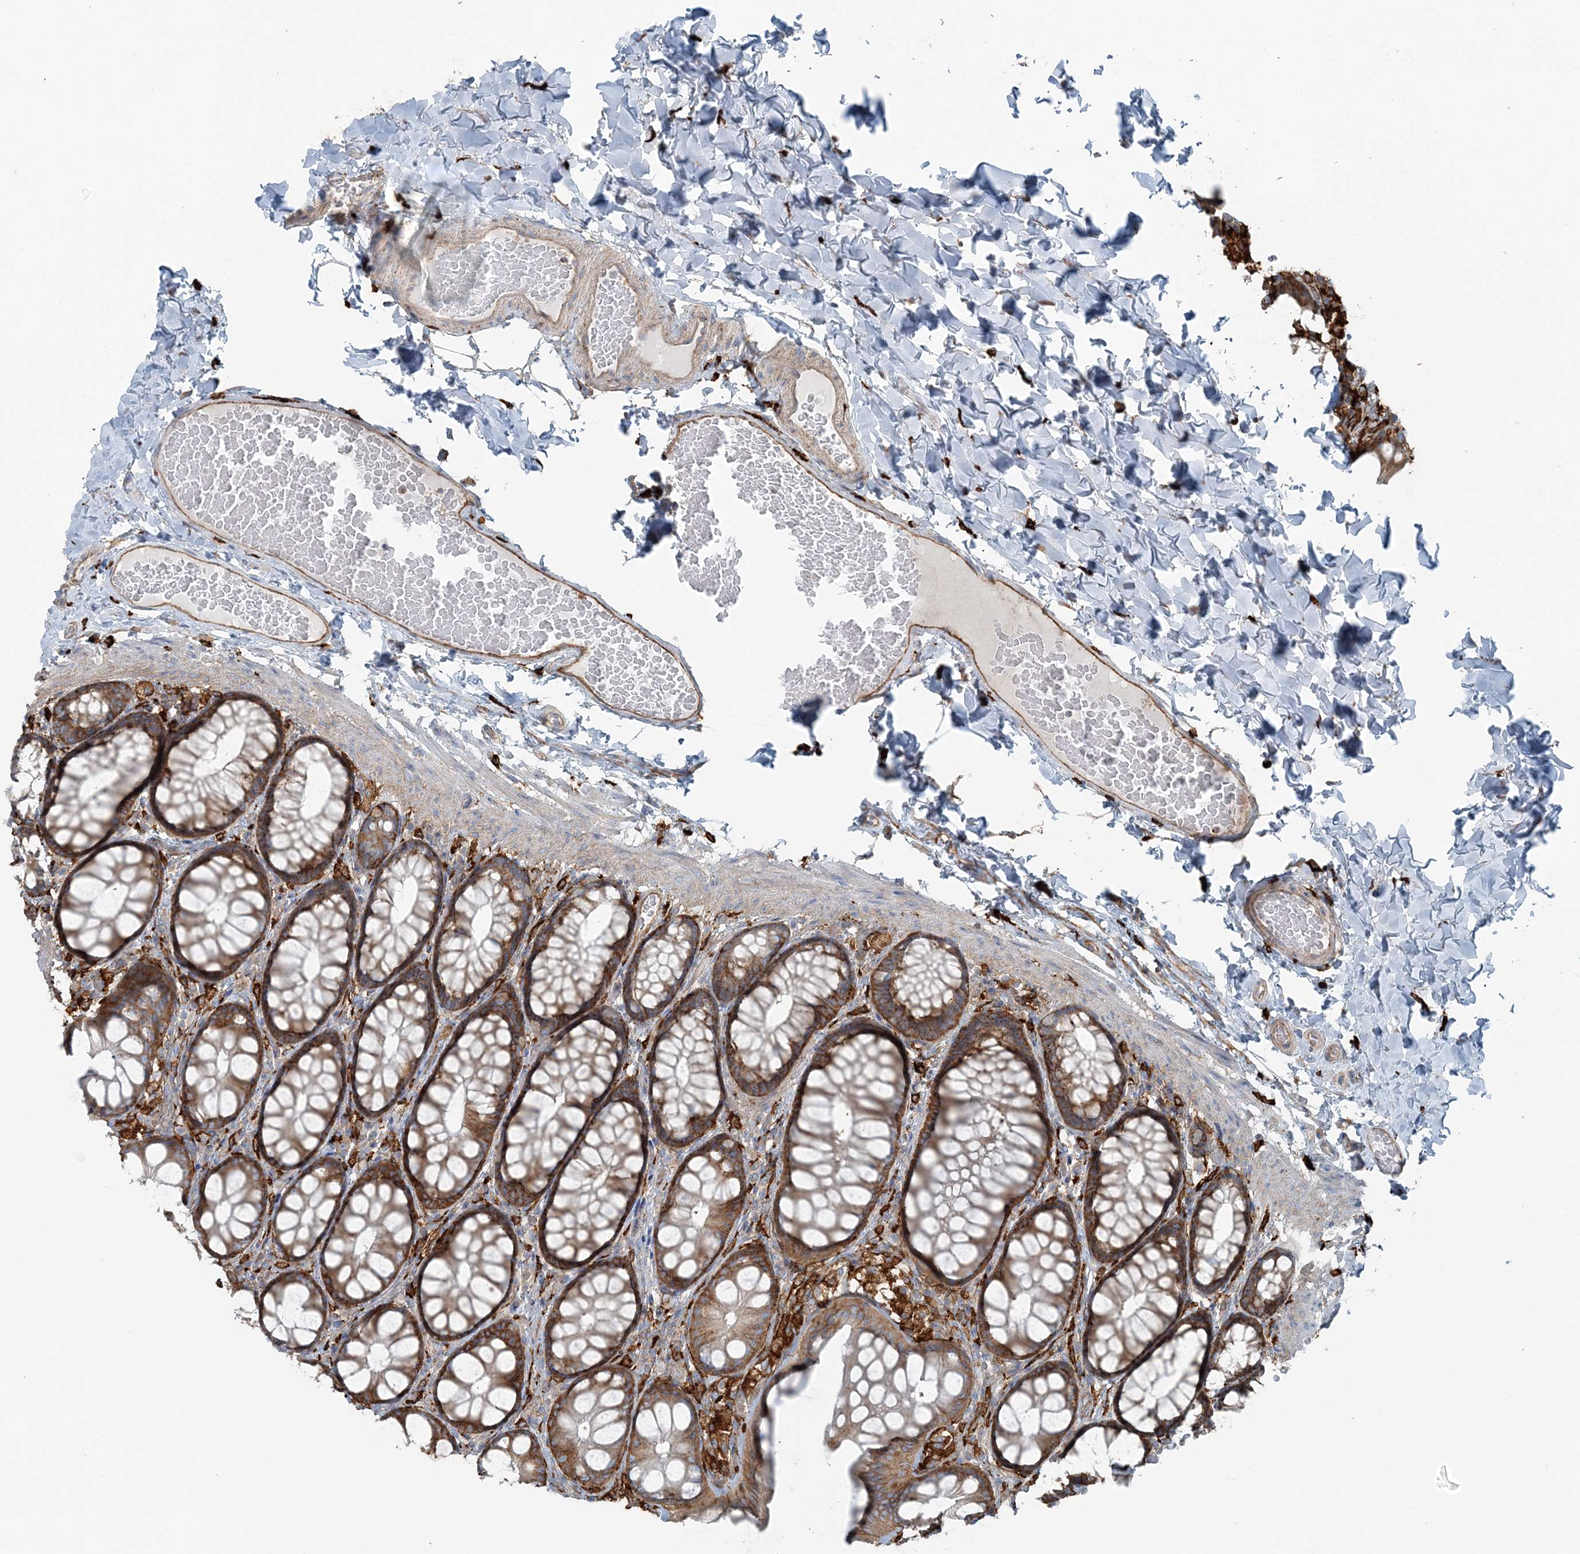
{"staining": {"intensity": "moderate", "quantity": ">75%", "location": "cytoplasmic/membranous"}, "tissue": "colon", "cell_type": "Endothelial cells", "image_type": "normal", "snomed": [{"axis": "morphology", "description": "Normal tissue, NOS"}, {"axis": "topography", "description": "Colon"}], "caption": "Immunohistochemical staining of normal colon displays >75% levels of moderate cytoplasmic/membranous protein positivity in approximately >75% of endothelial cells.", "gene": "SNX2", "patient": {"sex": "male", "age": 47}}